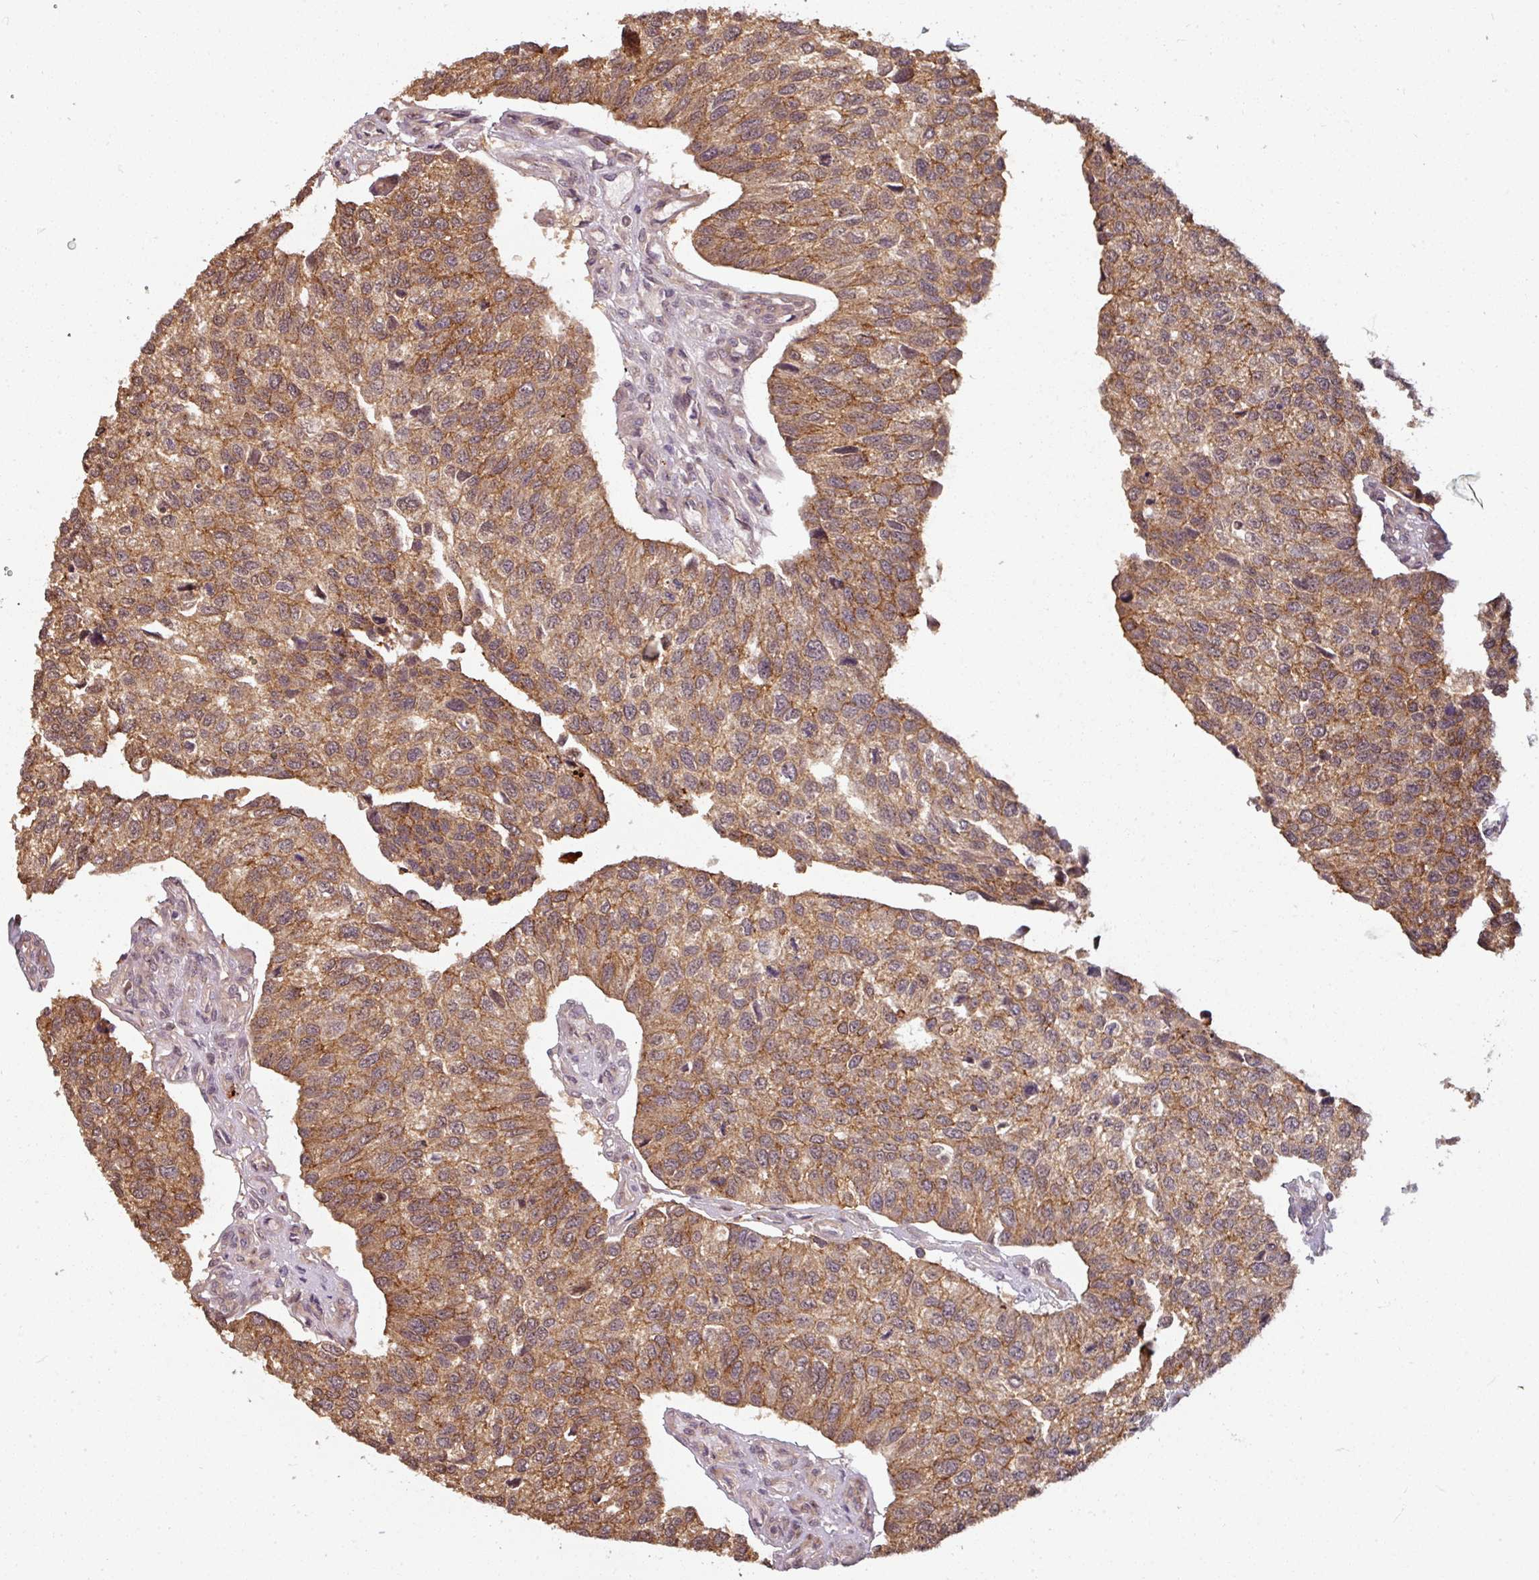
{"staining": {"intensity": "moderate", "quantity": ">75%", "location": "cytoplasmic/membranous"}, "tissue": "urothelial cancer", "cell_type": "Tumor cells", "image_type": "cancer", "snomed": [{"axis": "morphology", "description": "Urothelial carcinoma, NOS"}, {"axis": "topography", "description": "Urinary bladder"}], "caption": "A medium amount of moderate cytoplasmic/membranous positivity is identified in about >75% of tumor cells in urothelial cancer tissue.", "gene": "TUSC3", "patient": {"sex": "male", "age": 55}}